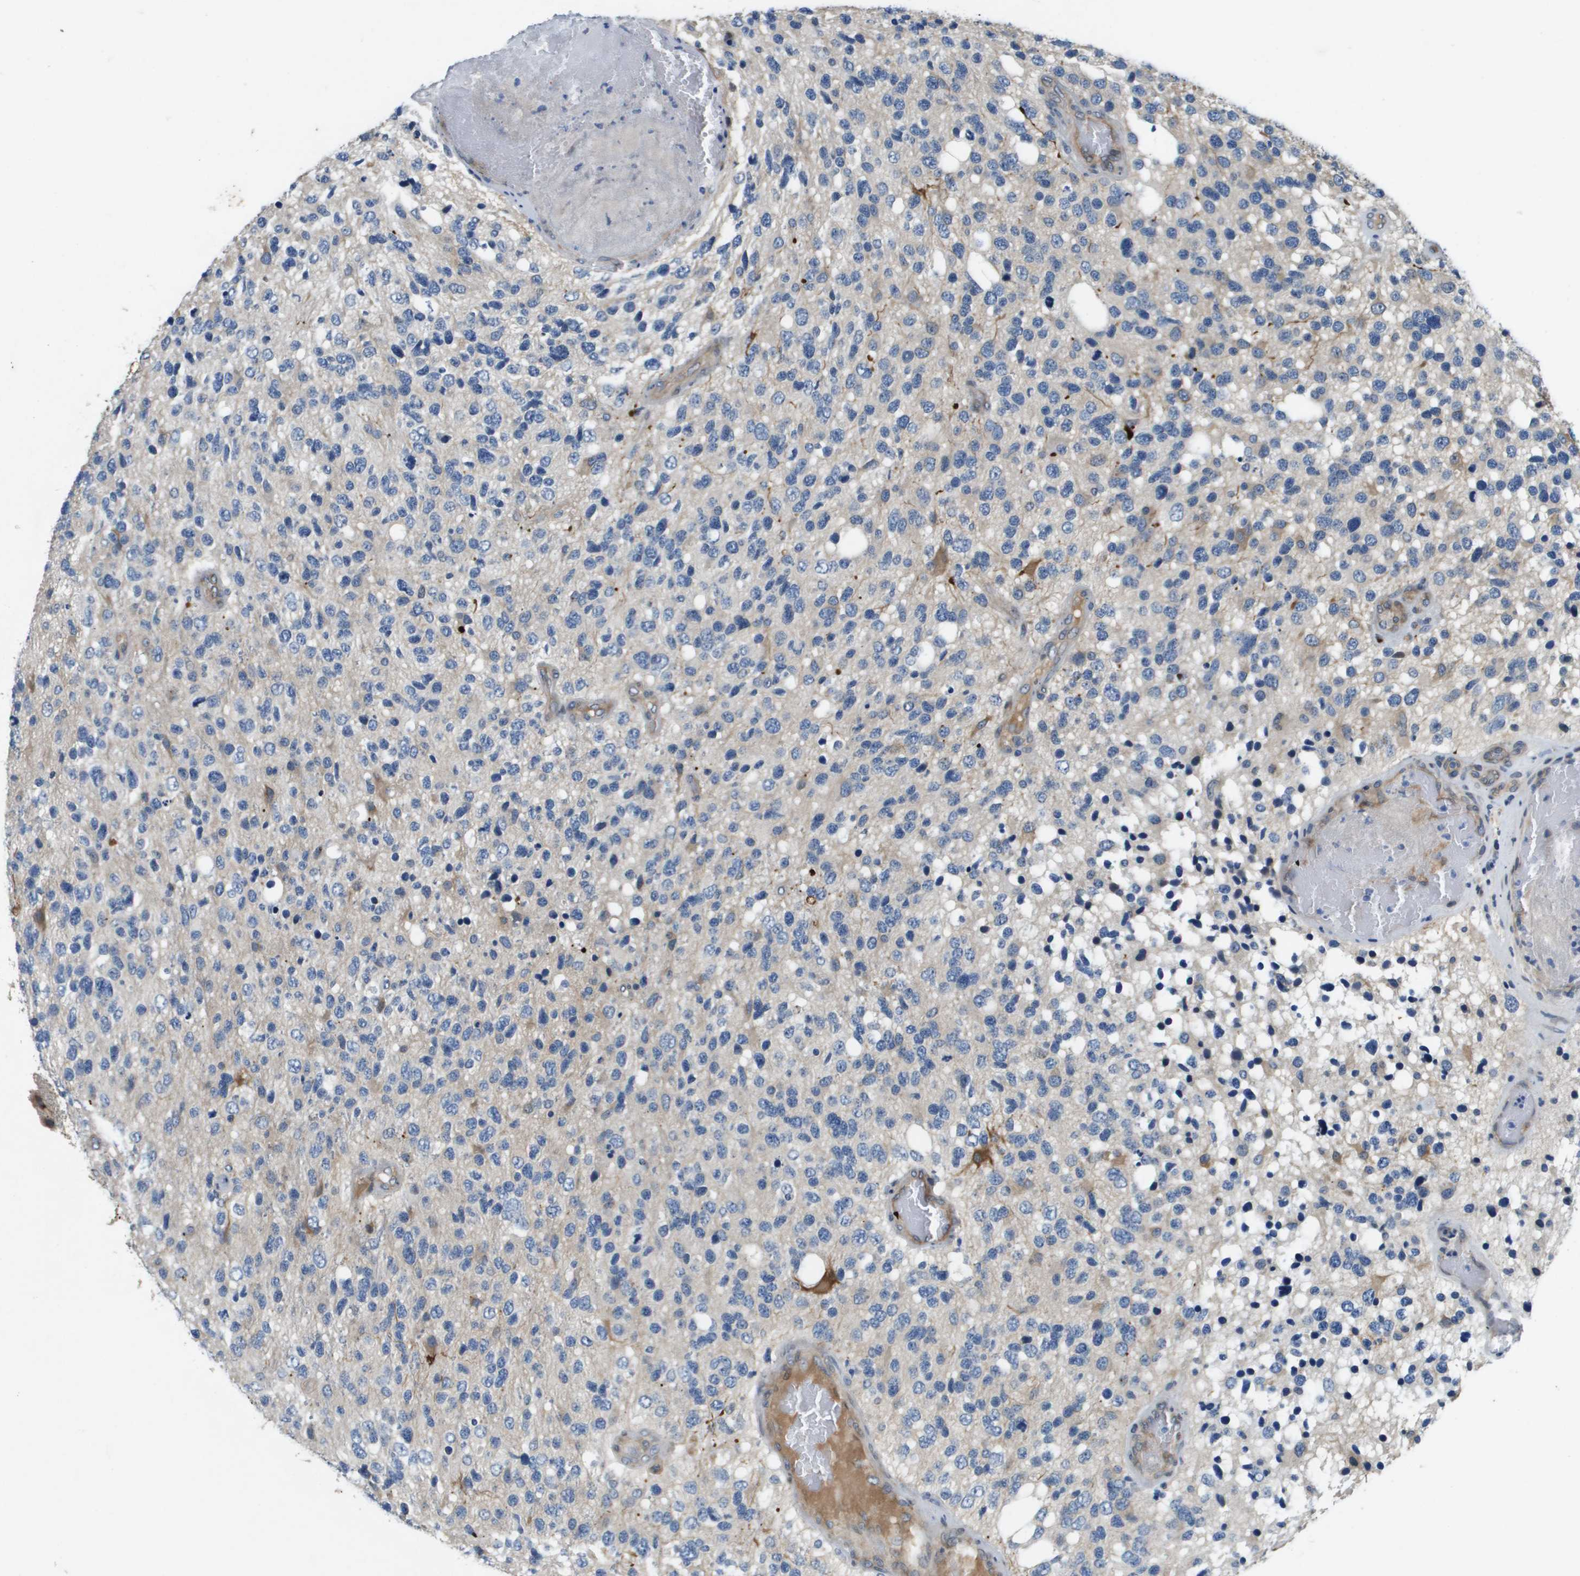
{"staining": {"intensity": "weak", "quantity": "25%-75%", "location": "cytoplasmic/membranous"}, "tissue": "glioma", "cell_type": "Tumor cells", "image_type": "cancer", "snomed": [{"axis": "morphology", "description": "Glioma, malignant, High grade"}, {"axis": "topography", "description": "Brain"}], "caption": "High-power microscopy captured an immunohistochemistry histopathology image of glioma, revealing weak cytoplasmic/membranous expression in about 25%-75% of tumor cells. The staining is performed using DAB brown chromogen to label protein expression. The nuclei are counter-stained blue using hematoxylin.", "gene": "PGAP3", "patient": {"sex": "female", "age": 58}}